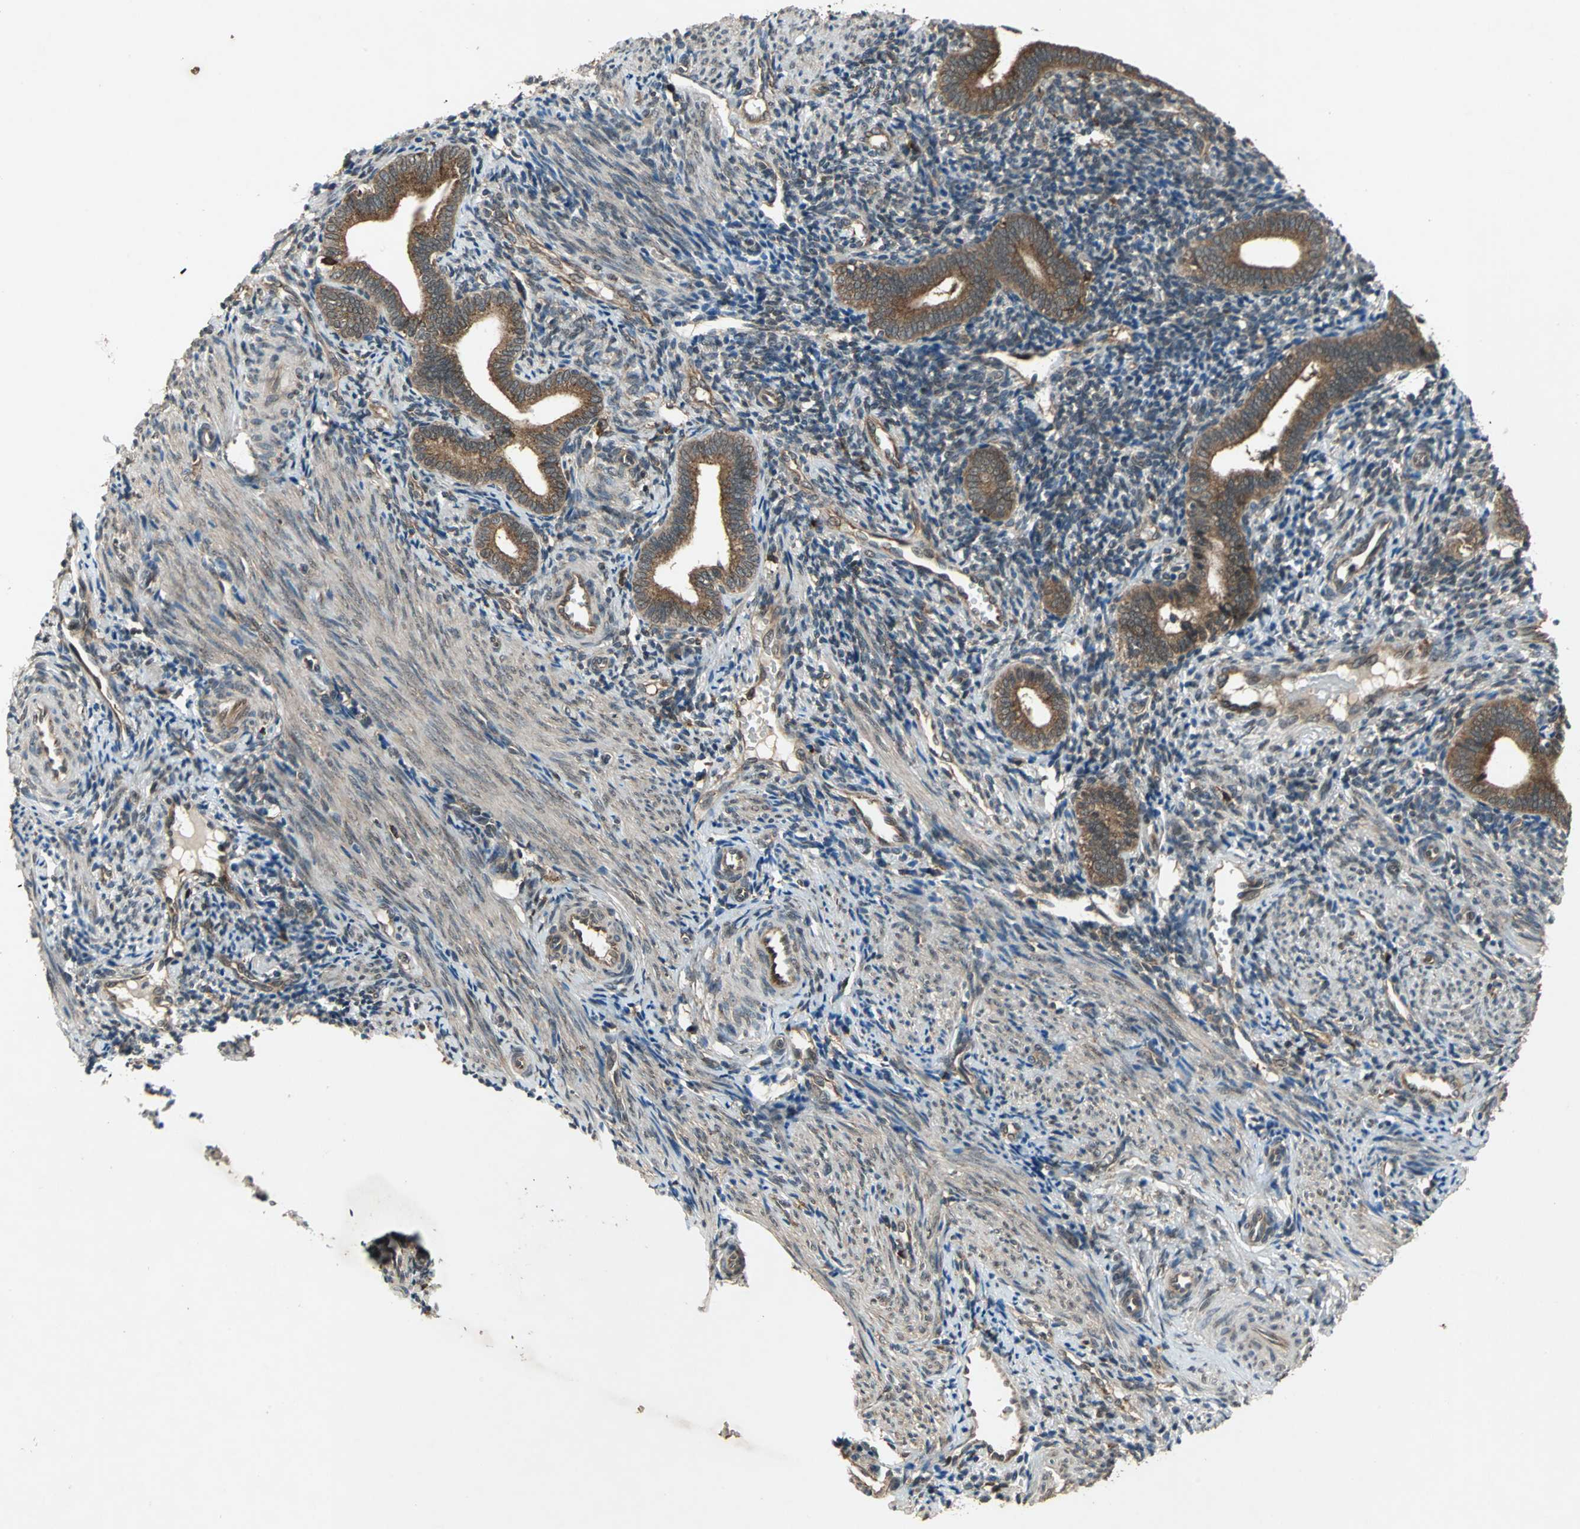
{"staining": {"intensity": "moderate", "quantity": "25%-75%", "location": "cytoplasmic/membranous"}, "tissue": "endometrium", "cell_type": "Cells in endometrial stroma", "image_type": "normal", "snomed": [{"axis": "morphology", "description": "Normal tissue, NOS"}, {"axis": "topography", "description": "Uterus"}, {"axis": "topography", "description": "Endometrium"}], "caption": "Immunohistochemical staining of unremarkable endometrium exhibits moderate cytoplasmic/membranous protein positivity in about 25%-75% of cells in endometrial stroma.", "gene": "NFKBIE", "patient": {"sex": "female", "age": 33}}